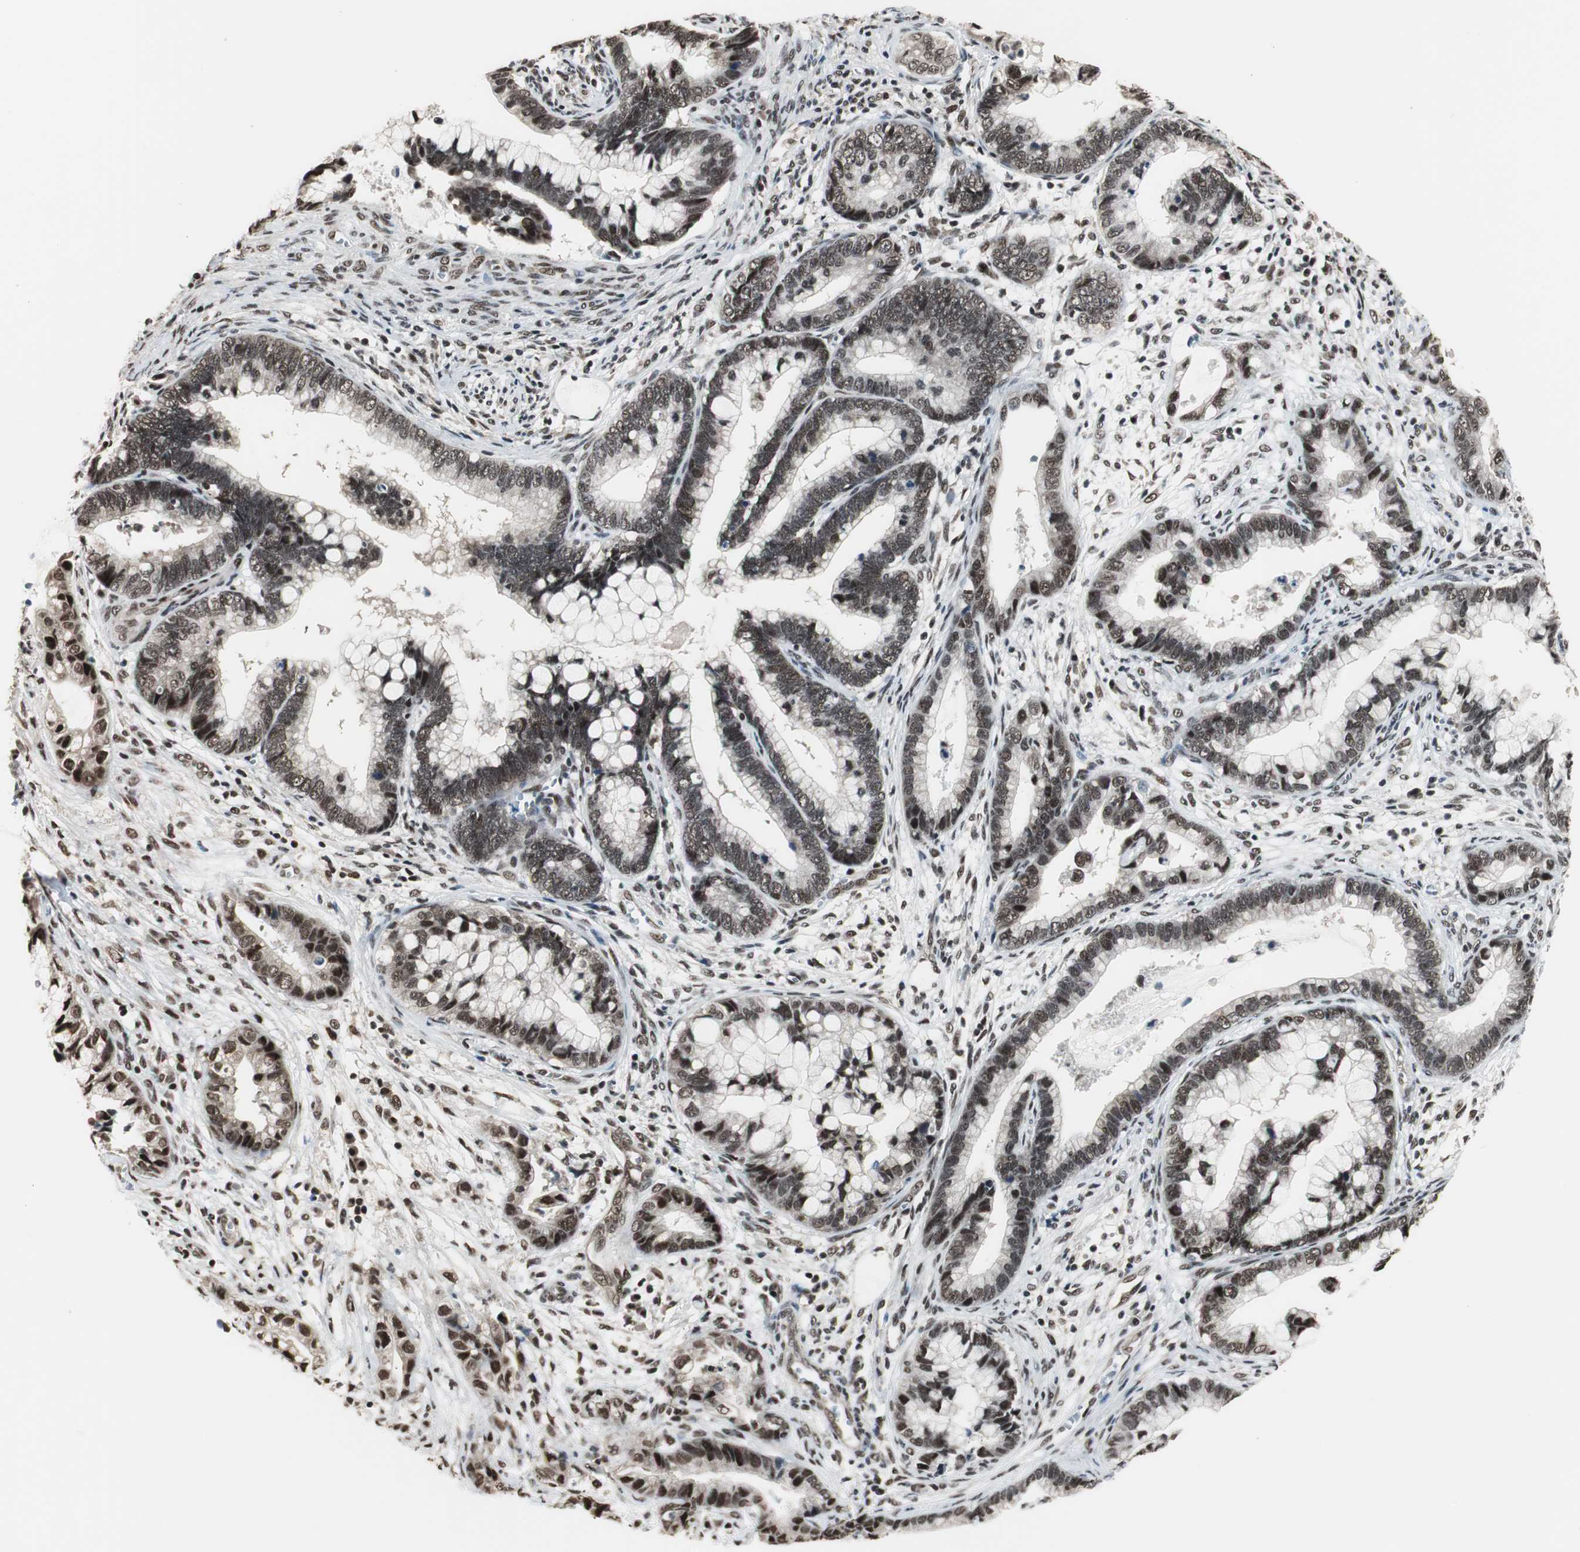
{"staining": {"intensity": "strong", "quantity": ">75%", "location": "nuclear"}, "tissue": "cervical cancer", "cell_type": "Tumor cells", "image_type": "cancer", "snomed": [{"axis": "morphology", "description": "Adenocarcinoma, NOS"}, {"axis": "topography", "description": "Cervix"}], "caption": "The micrograph exhibits a brown stain indicating the presence of a protein in the nuclear of tumor cells in cervical adenocarcinoma. (DAB IHC with brightfield microscopy, high magnification).", "gene": "CDK9", "patient": {"sex": "female", "age": 44}}